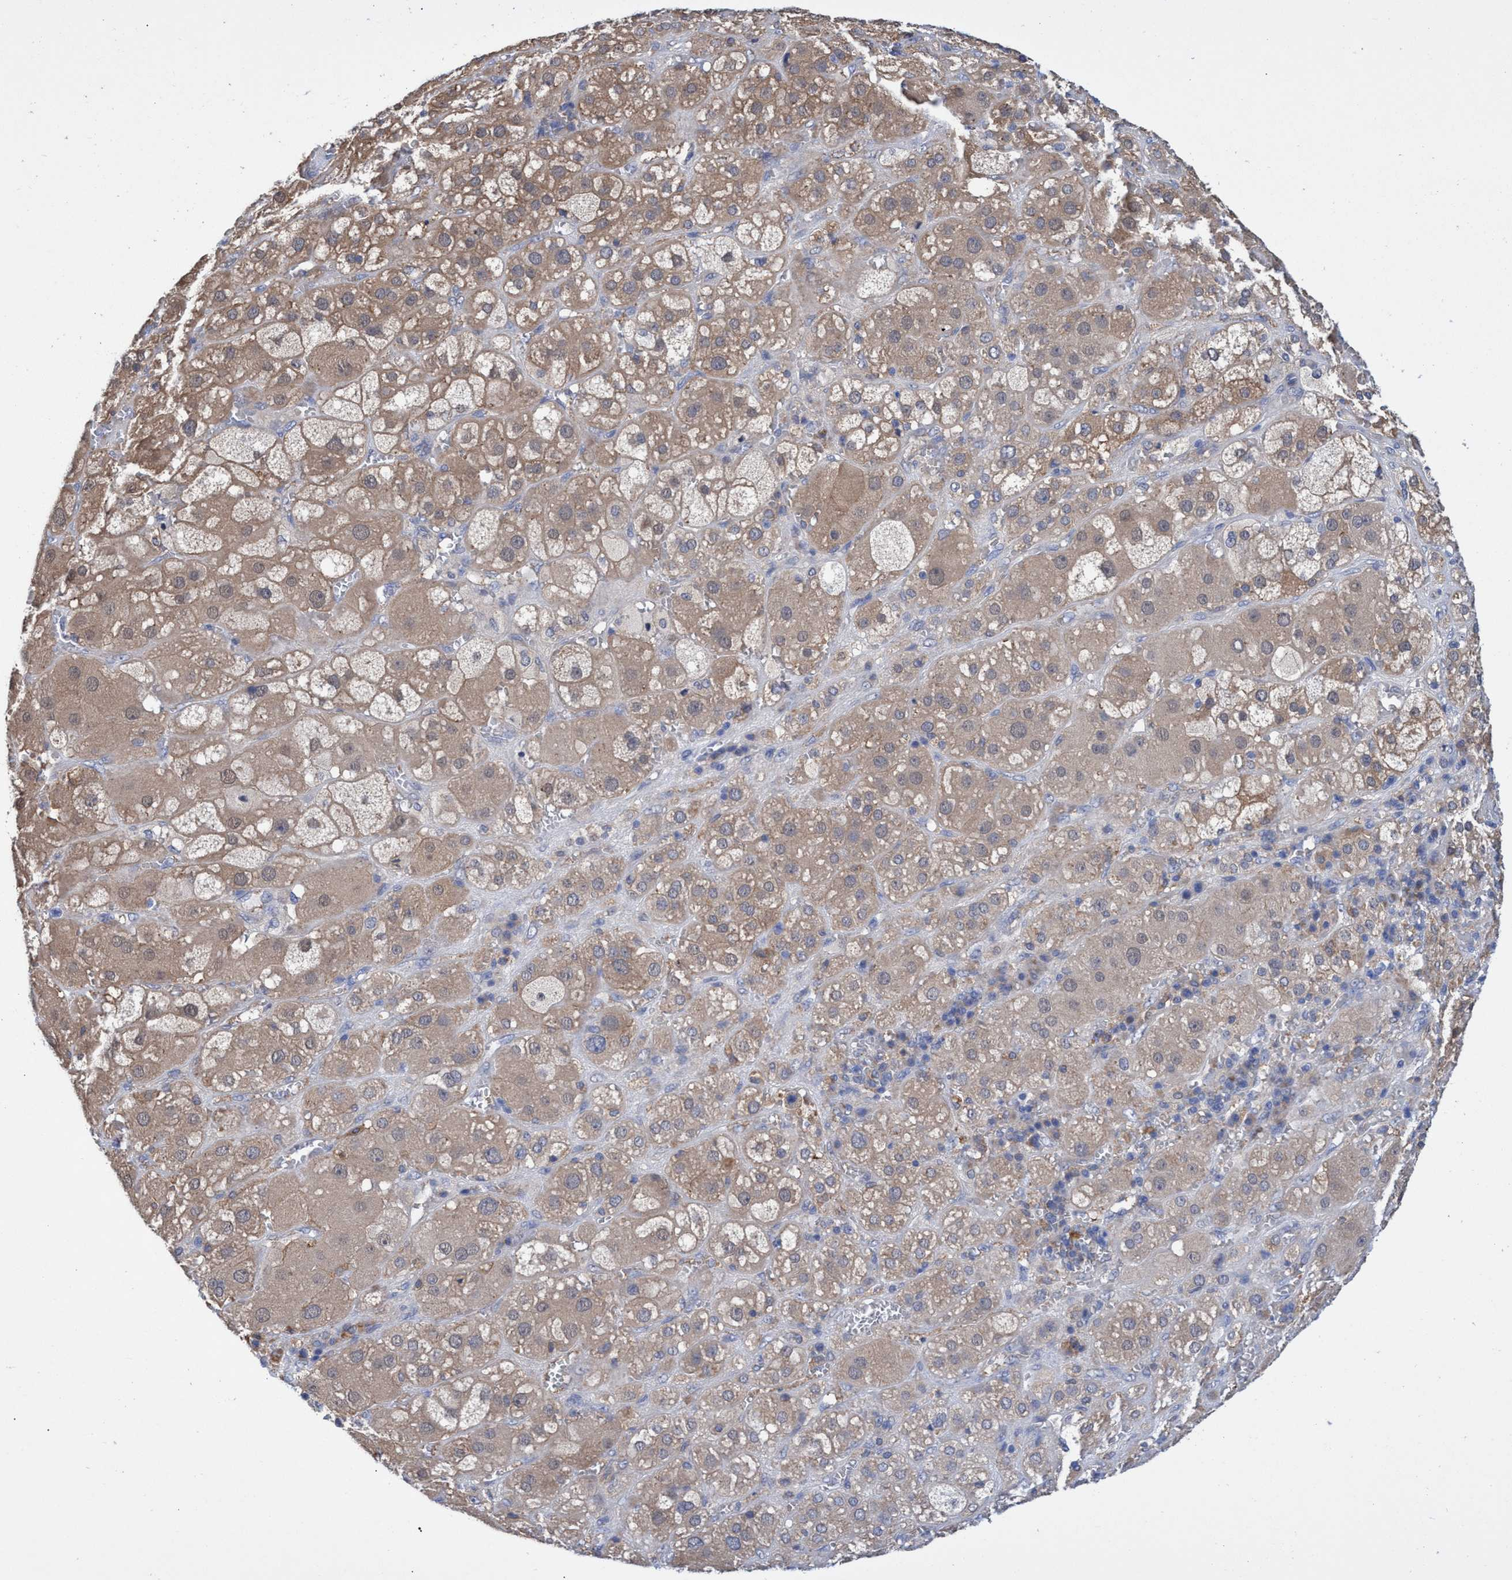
{"staining": {"intensity": "moderate", "quantity": ">75%", "location": "cytoplasmic/membranous"}, "tissue": "adrenal gland", "cell_type": "Glandular cells", "image_type": "normal", "snomed": [{"axis": "morphology", "description": "Normal tissue, NOS"}, {"axis": "topography", "description": "Adrenal gland"}], "caption": "Approximately >75% of glandular cells in benign adrenal gland exhibit moderate cytoplasmic/membranous protein positivity as visualized by brown immunohistochemical staining.", "gene": "SVEP1", "patient": {"sex": "female", "age": 47}}